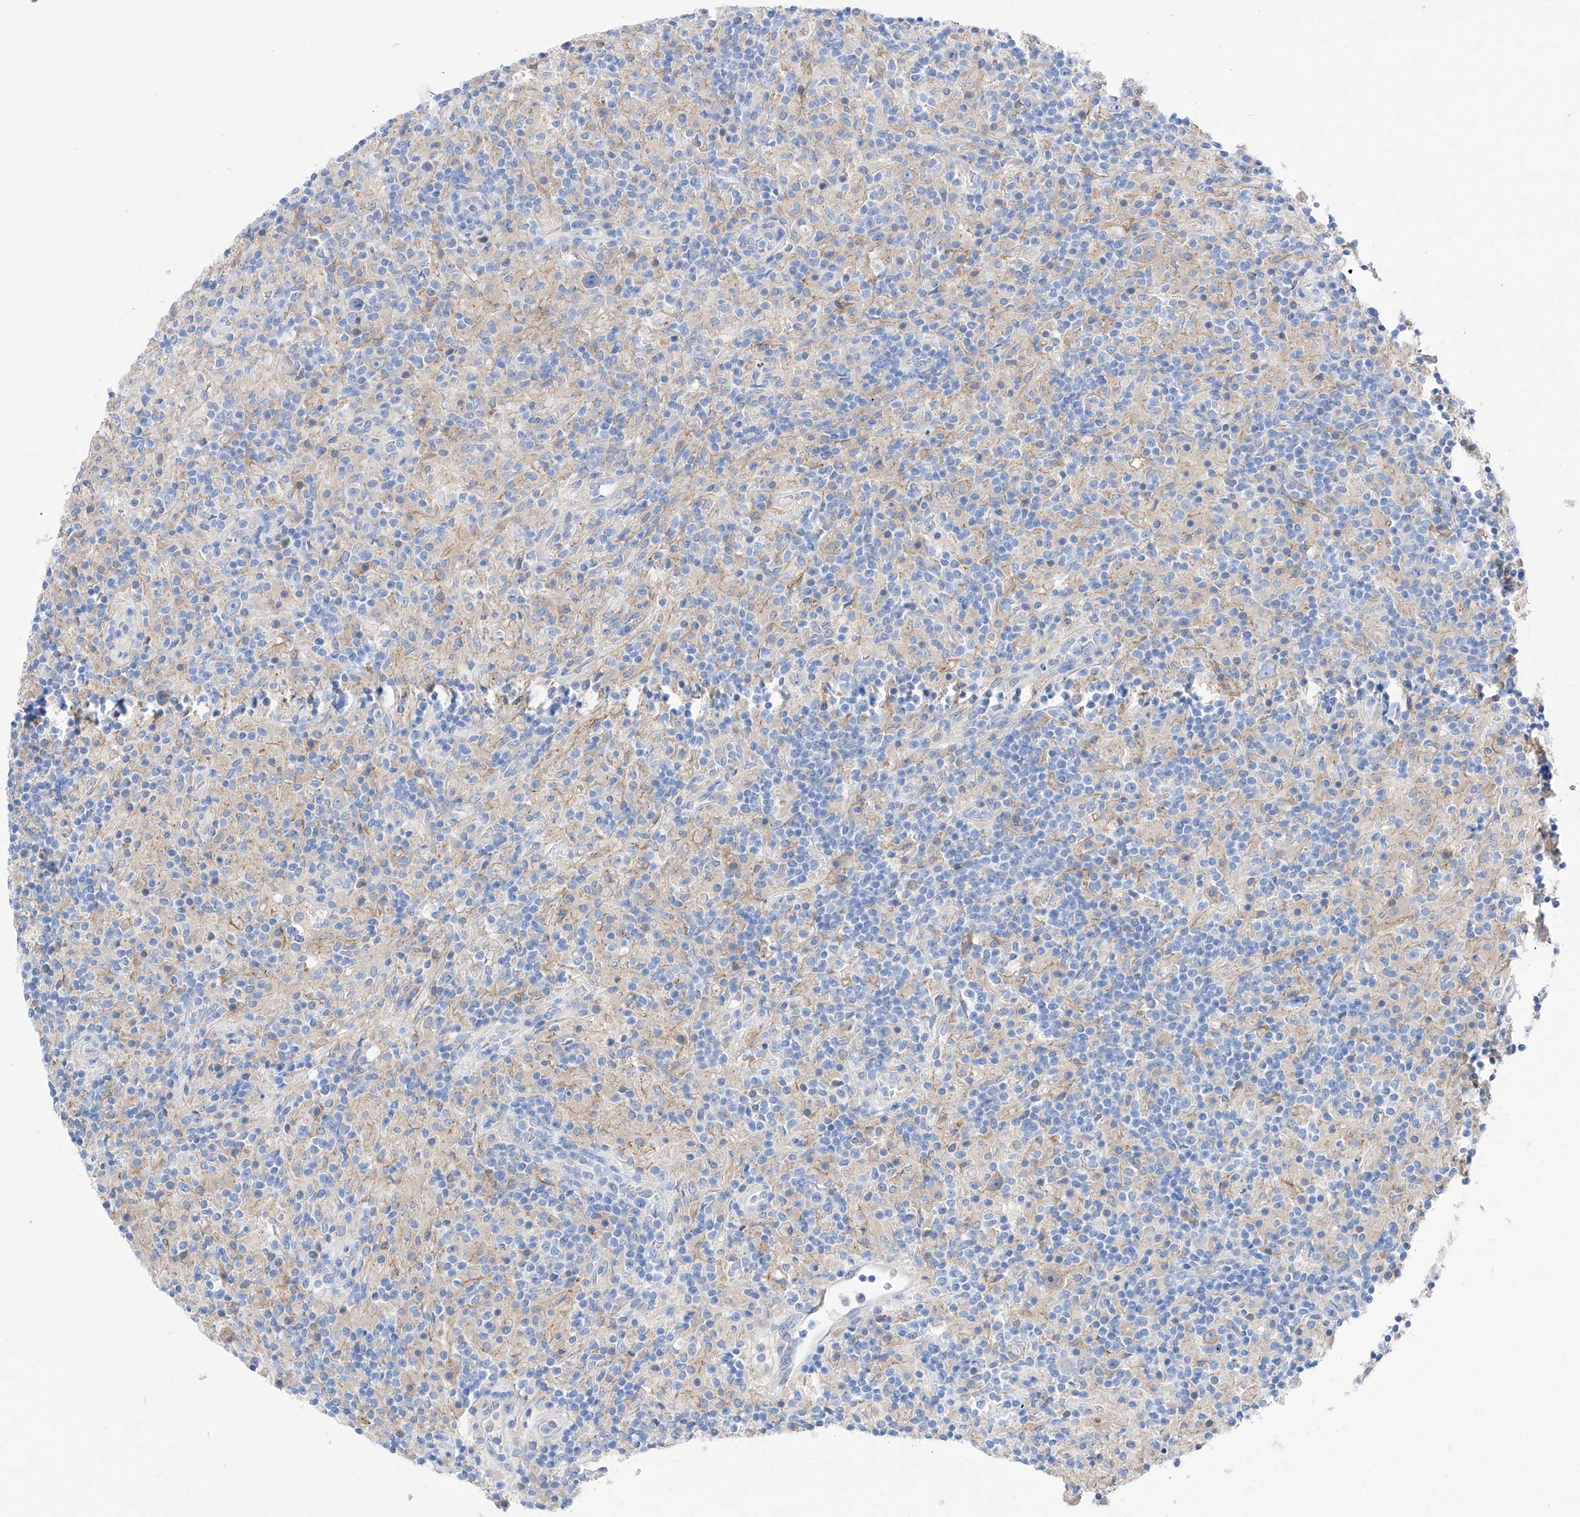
{"staining": {"intensity": "negative", "quantity": "none", "location": "none"}, "tissue": "lymphoma", "cell_type": "Tumor cells", "image_type": "cancer", "snomed": [{"axis": "morphology", "description": "Hodgkin's disease, NOS"}, {"axis": "topography", "description": "Lymph node"}], "caption": "This is a histopathology image of immunohistochemistry staining of lymphoma, which shows no positivity in tumor cells.", "gene": "ZNF653", "patient": {"sex": "male", "age": 70}}